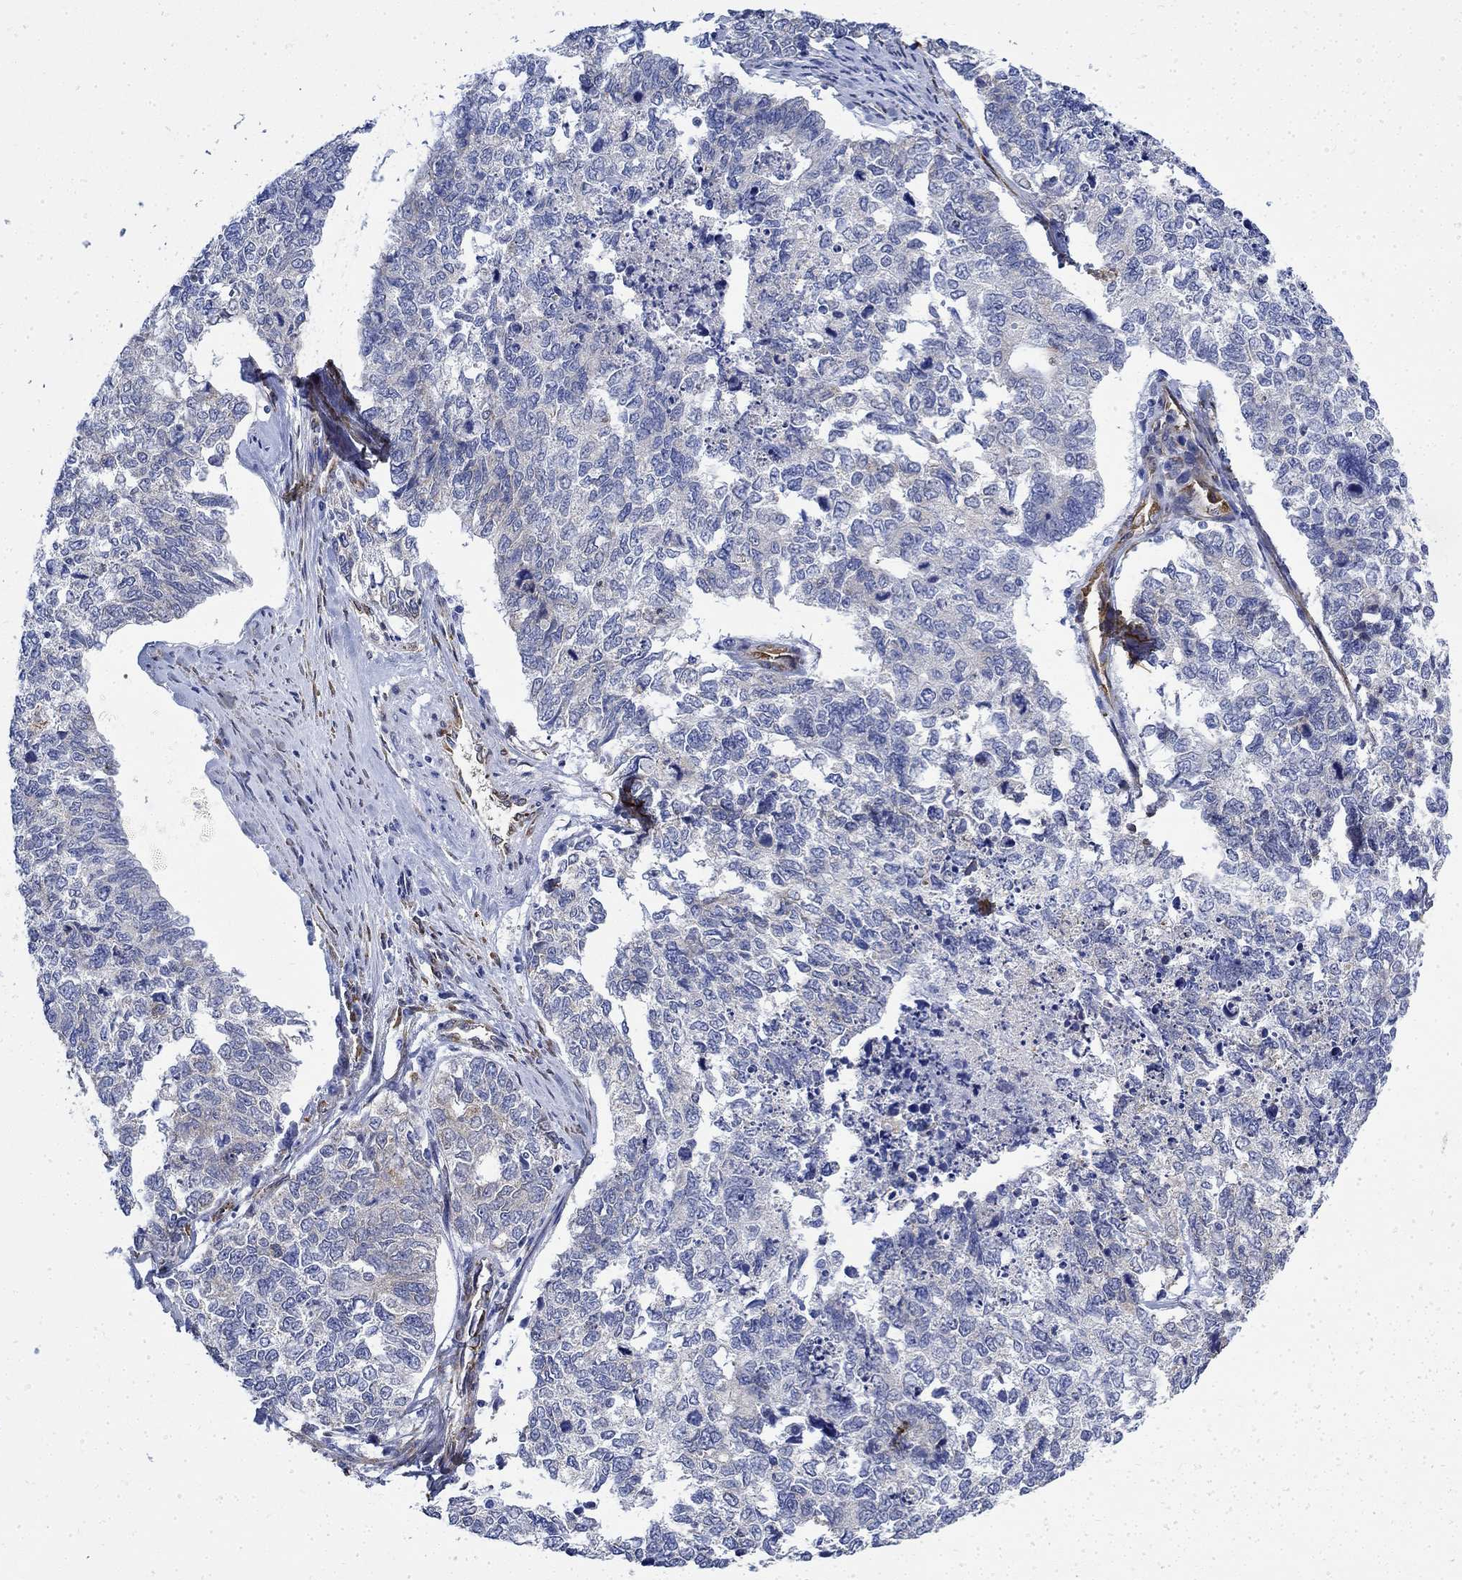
{"staining": {"intensity": "weak", "quantity": "<25%", "location": "cytoplasmic/membranous"}, "tissue": "cervical cancer", "cell_type": "Tumor cells", "image_type": "cancer", "snomed": [{"axis": "morphology", "description": "Squamous cell carcinoma, NOS"}, {"axis": "topography", "description": "Cervix"}], "caption": "A micrograph of cervical squamous cell carcinoma stained for a protein demonstrates no brown staining in tumor cells.", "gene": "TGM2", "patient": {"sex": "female", "age": 63}}